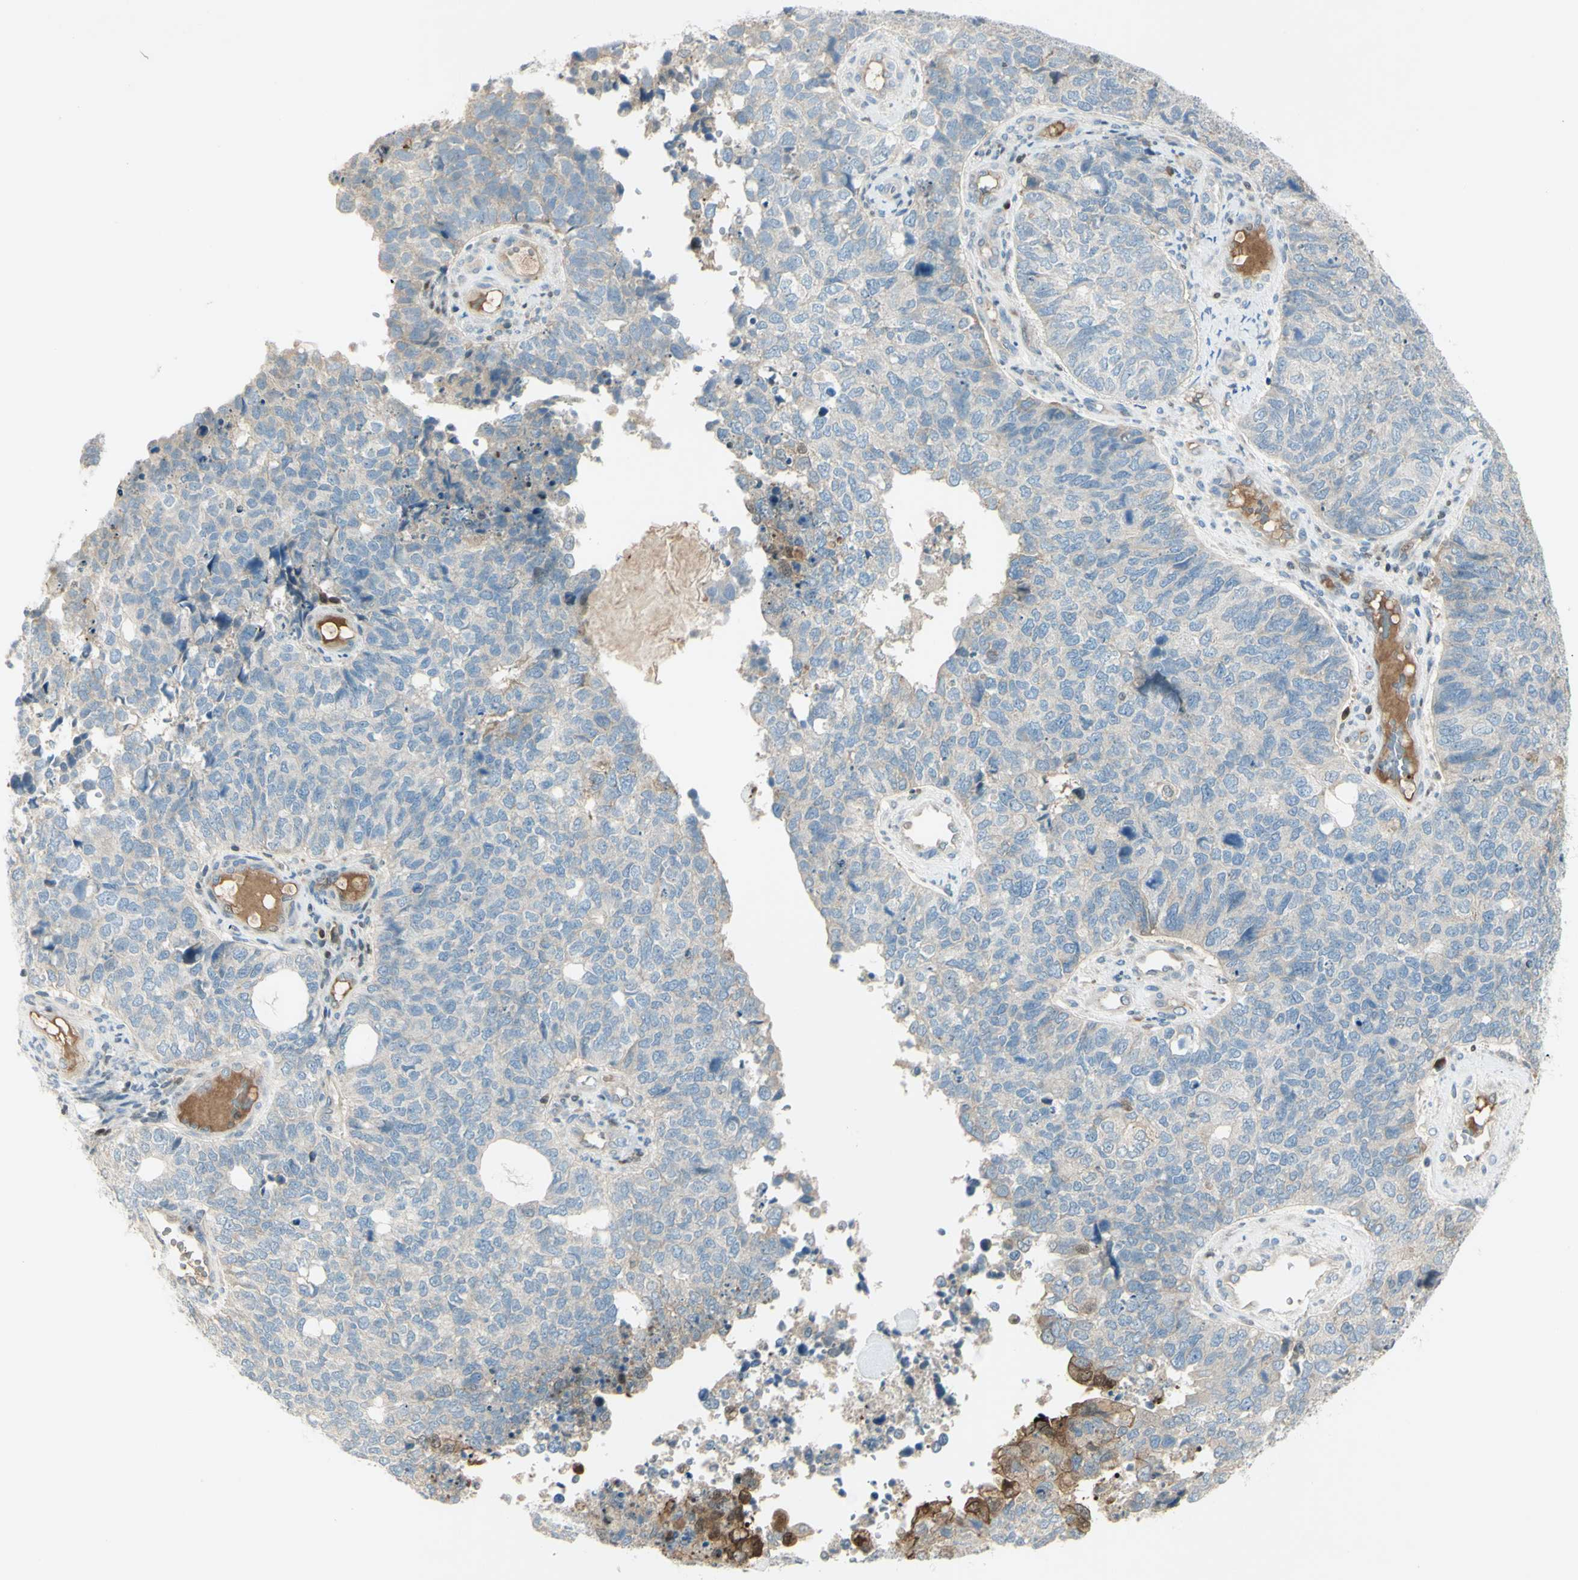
{"staining": {"intensity": "weak", "quantity": "<25%", "location": "cytoplasmic/membranous"}, "tissue": "cervical cancer", "cell_type": "Tumor cells", "image_type": "cancer", "snomed": [{"axis": "morphology", "description": "Squamous cell carcinoma, NOS"}, {"axis": "topography", "description": "Cervix"}], "caption": "This is a image of immunohistochemistry staining of squamous cell carcinoma (cervical), which shows no positivity in tumor cells. Nuclei are stained in blue.", "gene": "C1orf159", "patient": {"sex": "female", "age": 63}}